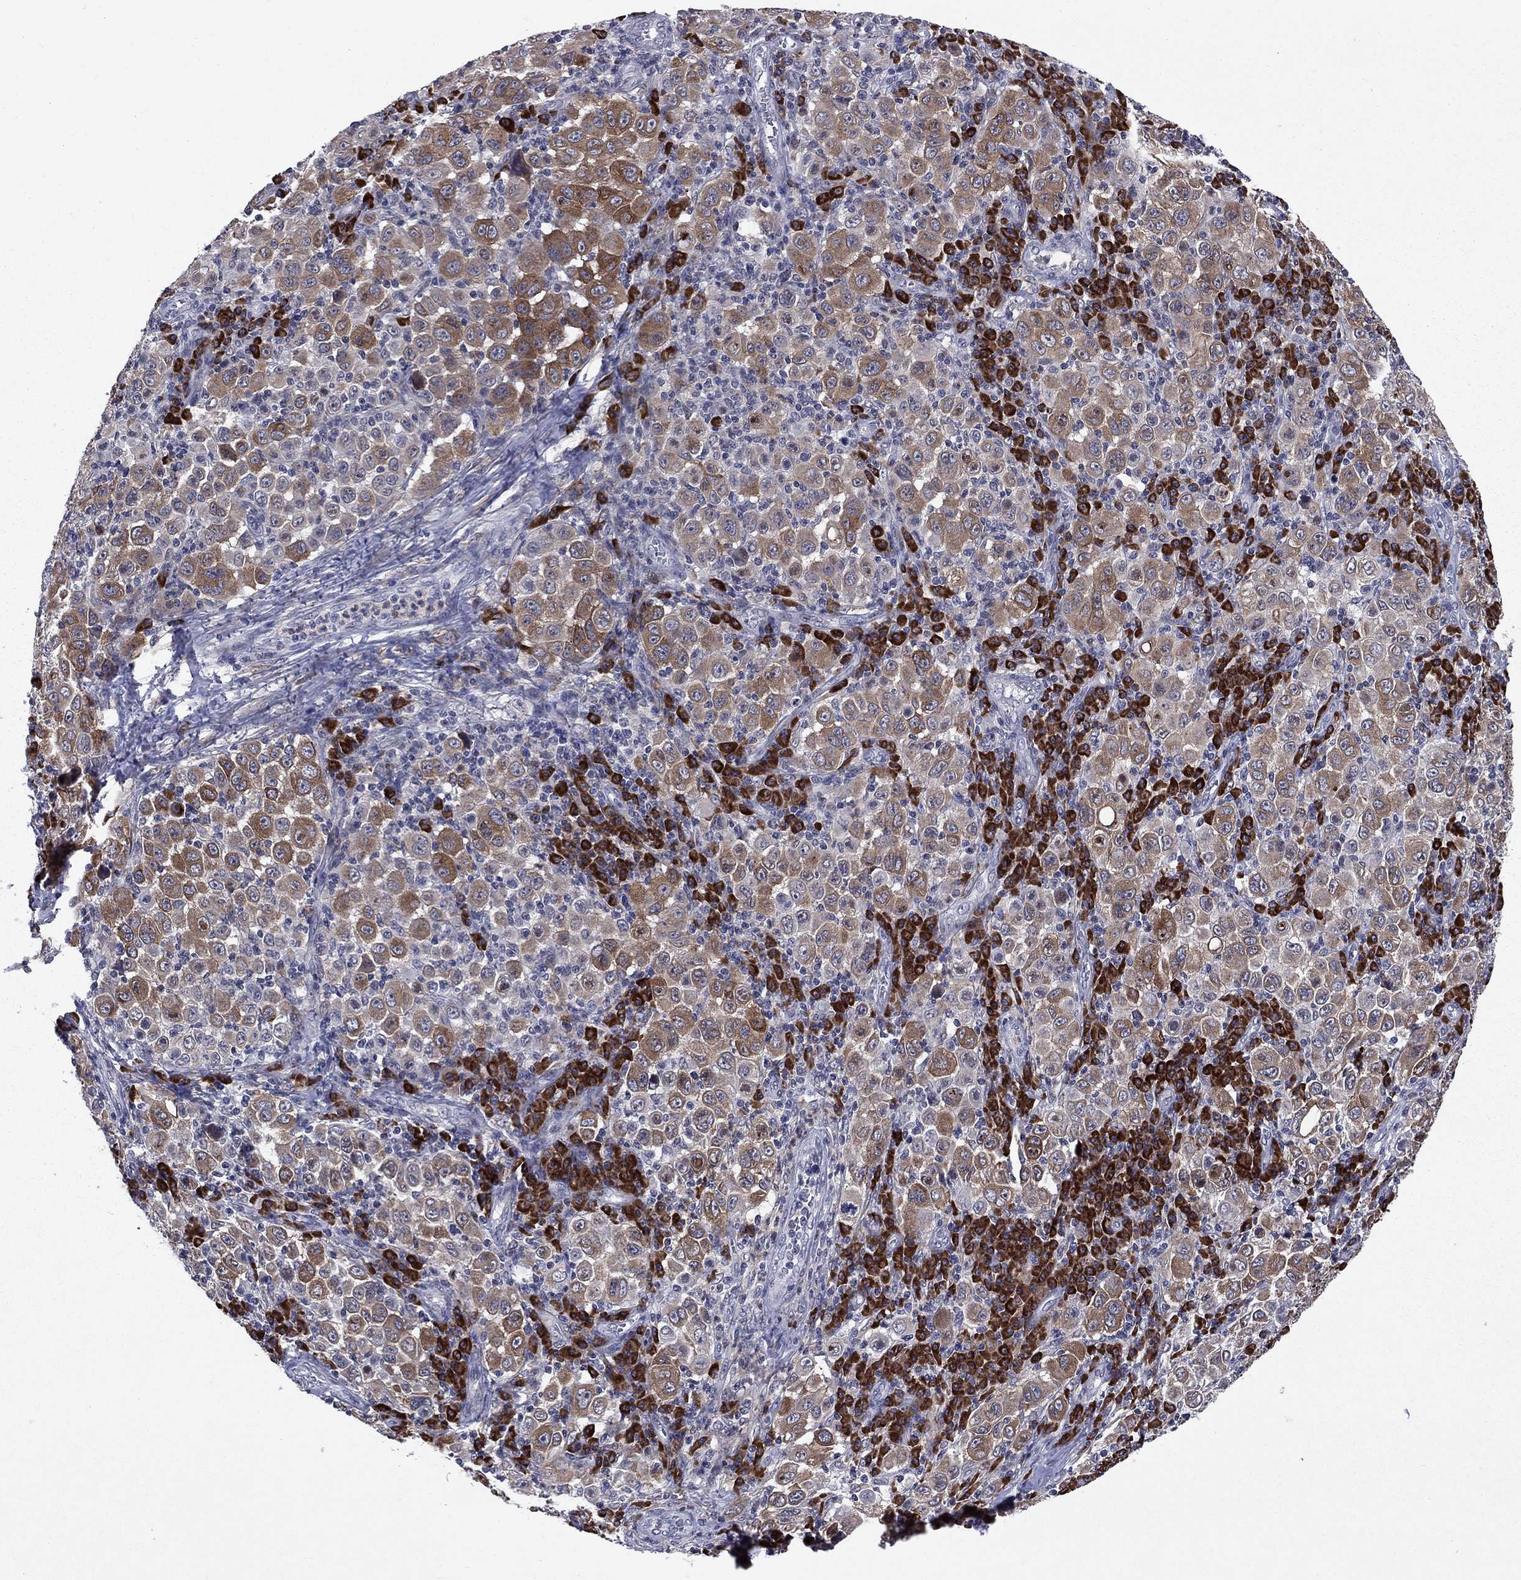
{"staining": {"intensity": "moderate", "quantity": "25%-75%", "location": "cytoplasmic/membranous"}, "tissue": "melanoma", "cell_type": "Tumor cells", "image_type": "cancer", "snomed": [{"axis": "morphology", "description": "Malignant melanoma, NOS"}, {"axis": "topography", "description": "Skin"}], "caption": "Melanoma stained with immunohistochemistry (IHC) demonstrates moderate cytoplasmic/membranous positivity in about 25%-75% of tumor cells. (DAB (3,3'-diaminobenzidine) IHC with brightfield microscopy, high magnification).", "gene": "ECM1", "patient": {"sex": "female", "age": 57}}